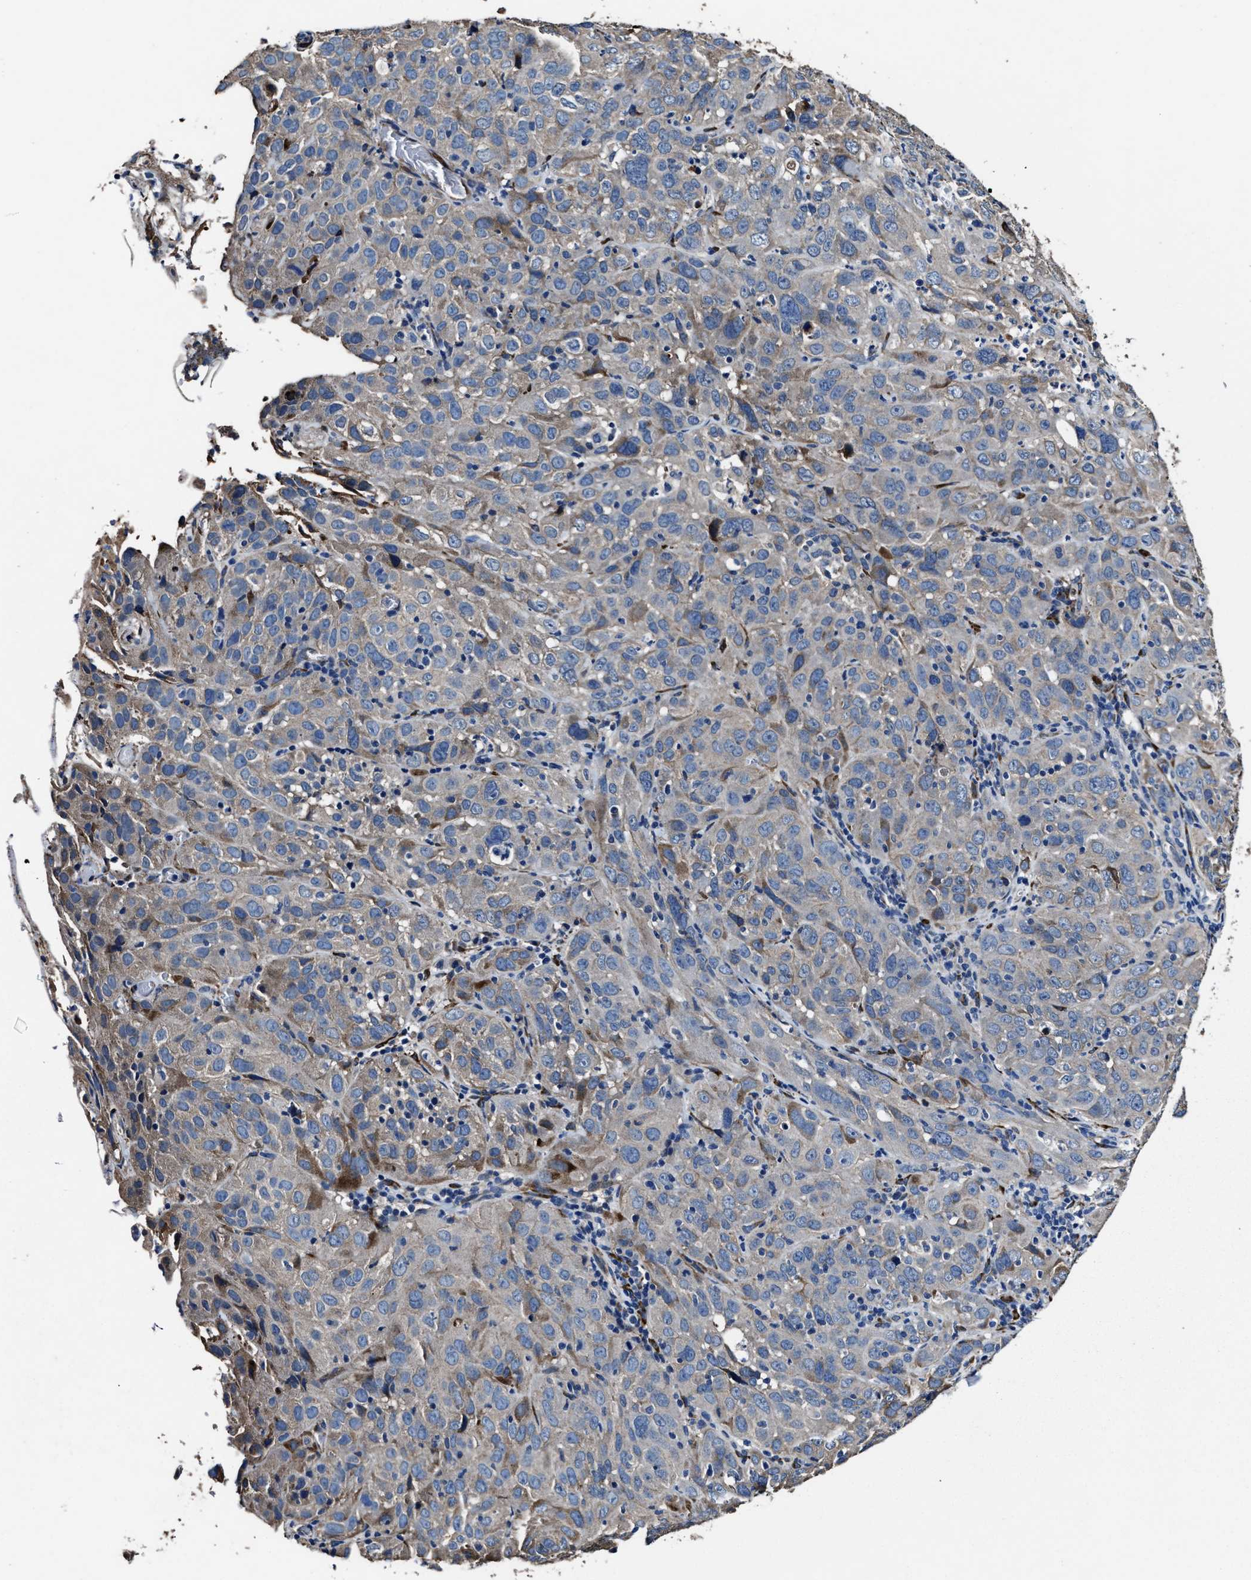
{"staining": {"intensity": "moderate", "quantity": "<25%", "location": "cytoplasmic/membranous"}, "tissue": "cervical cancer", "cell_type": "Tumor cells", "image_type": "cancer", "snomed": [{"axis": "morphology", "description": "Squamous cell carcinoma, NOS"}, {"axis": "topography", "description": "Cervix"}], "caption": "A micrograph of cervical cancer (squamous cell carcinoma) stained for a protein reveals moderate cytoplasmic/membranous brown staining in tumor cells.", "gene": "IDNK", "patient": {"sex": "female", "age": 32}}